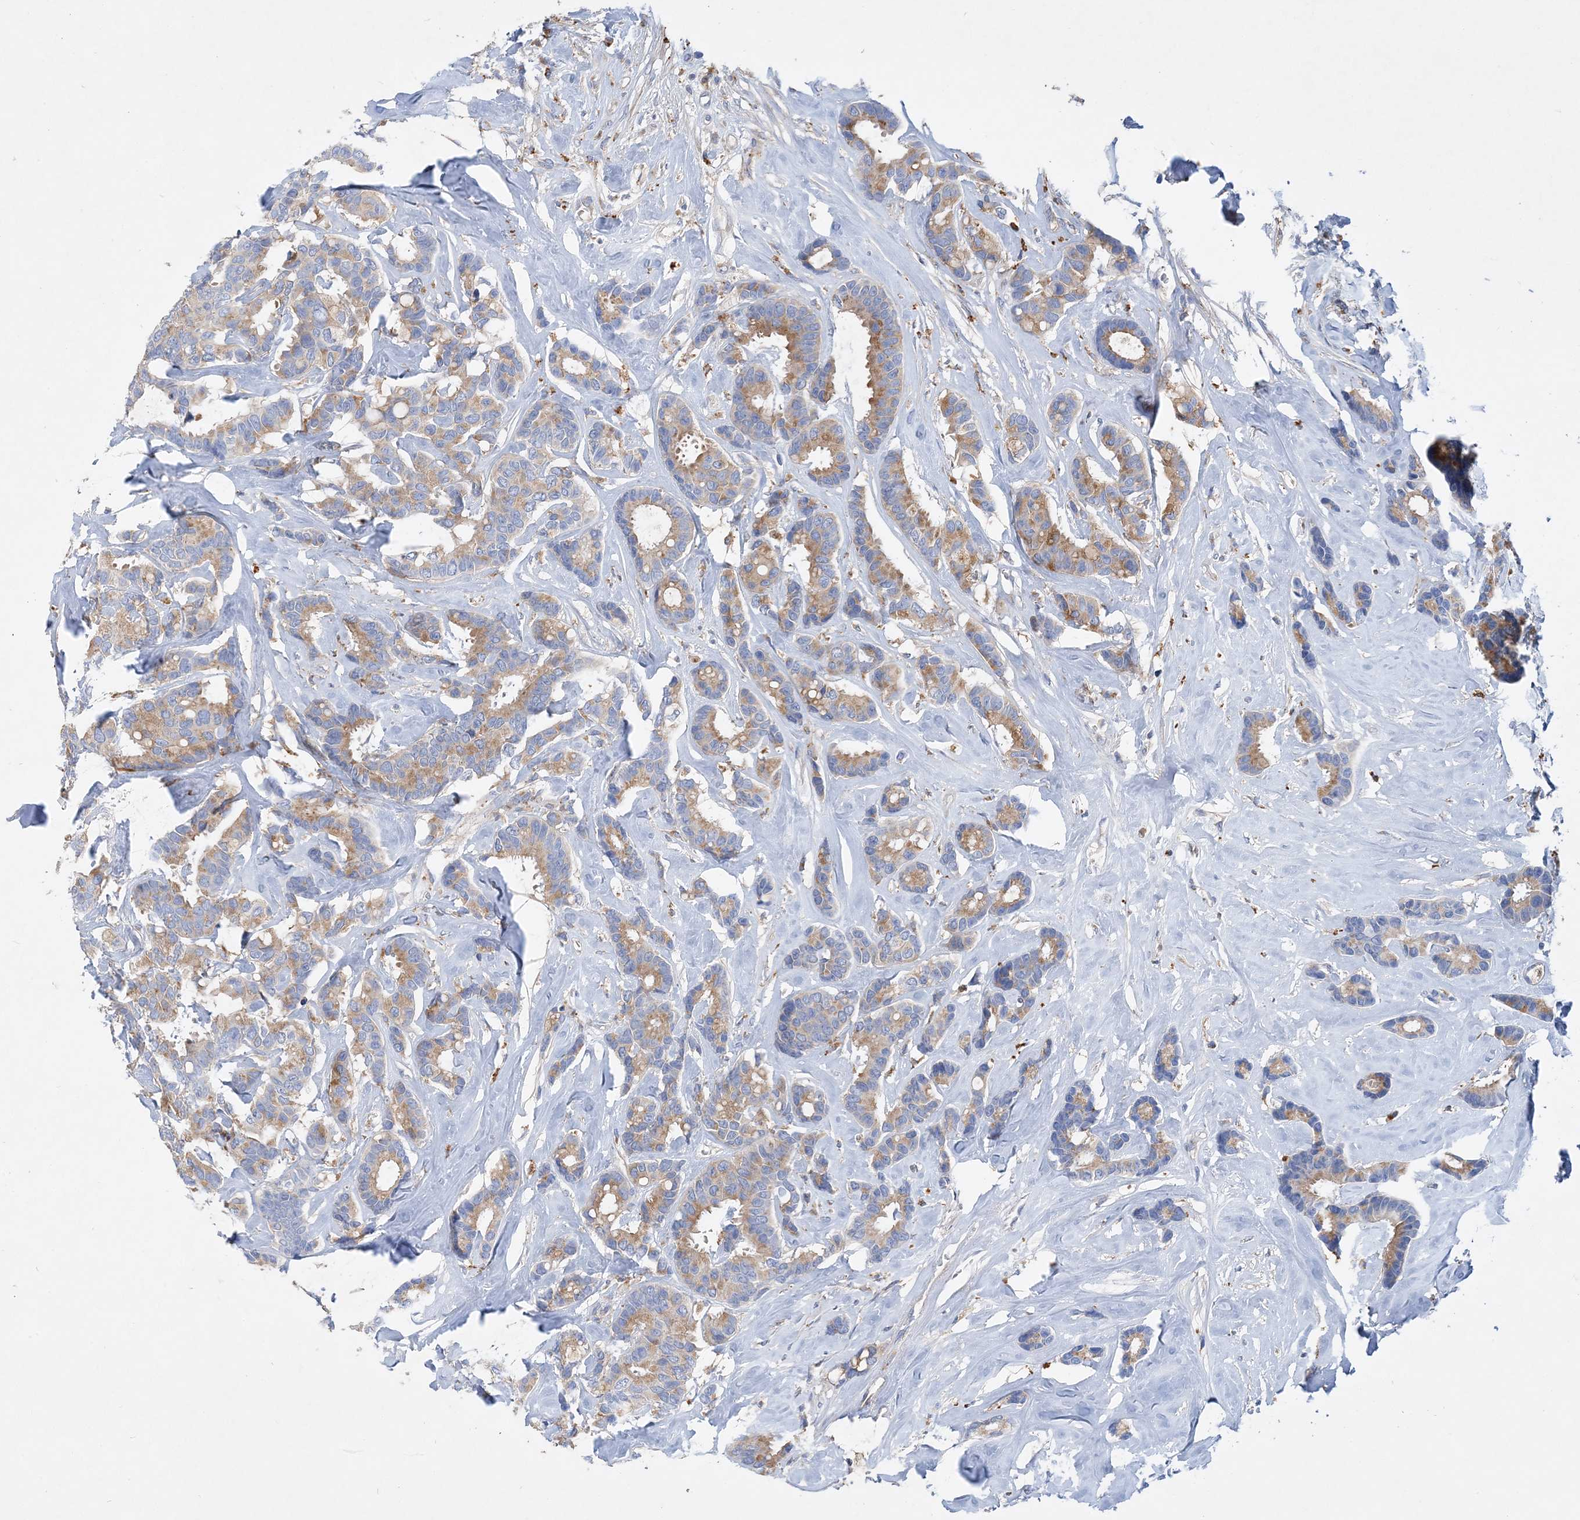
{"staining": {"intensity": "moderate", "quantity": ">75%", "location": "cytoplasmic/membranous"}, "tissue": "breast cancer", "cell_type": "Tumor cells", "image_type": "cancer", "snomed": [{"axis": "morphology", "description": "Duct carcinoma"}, {"axis": "topography", "description": "Breast"}], "caption": "Immunohistochemistry (IHC) image of human breast cancer (invasive ductal carcinoma) stained for a protein (brown), which displays medium levels of moderate cytoplasmic/membranous staining in about >75% of tumor cells.", "gene": "GRINA", "patient": {"sex": "female", "age": 87}}